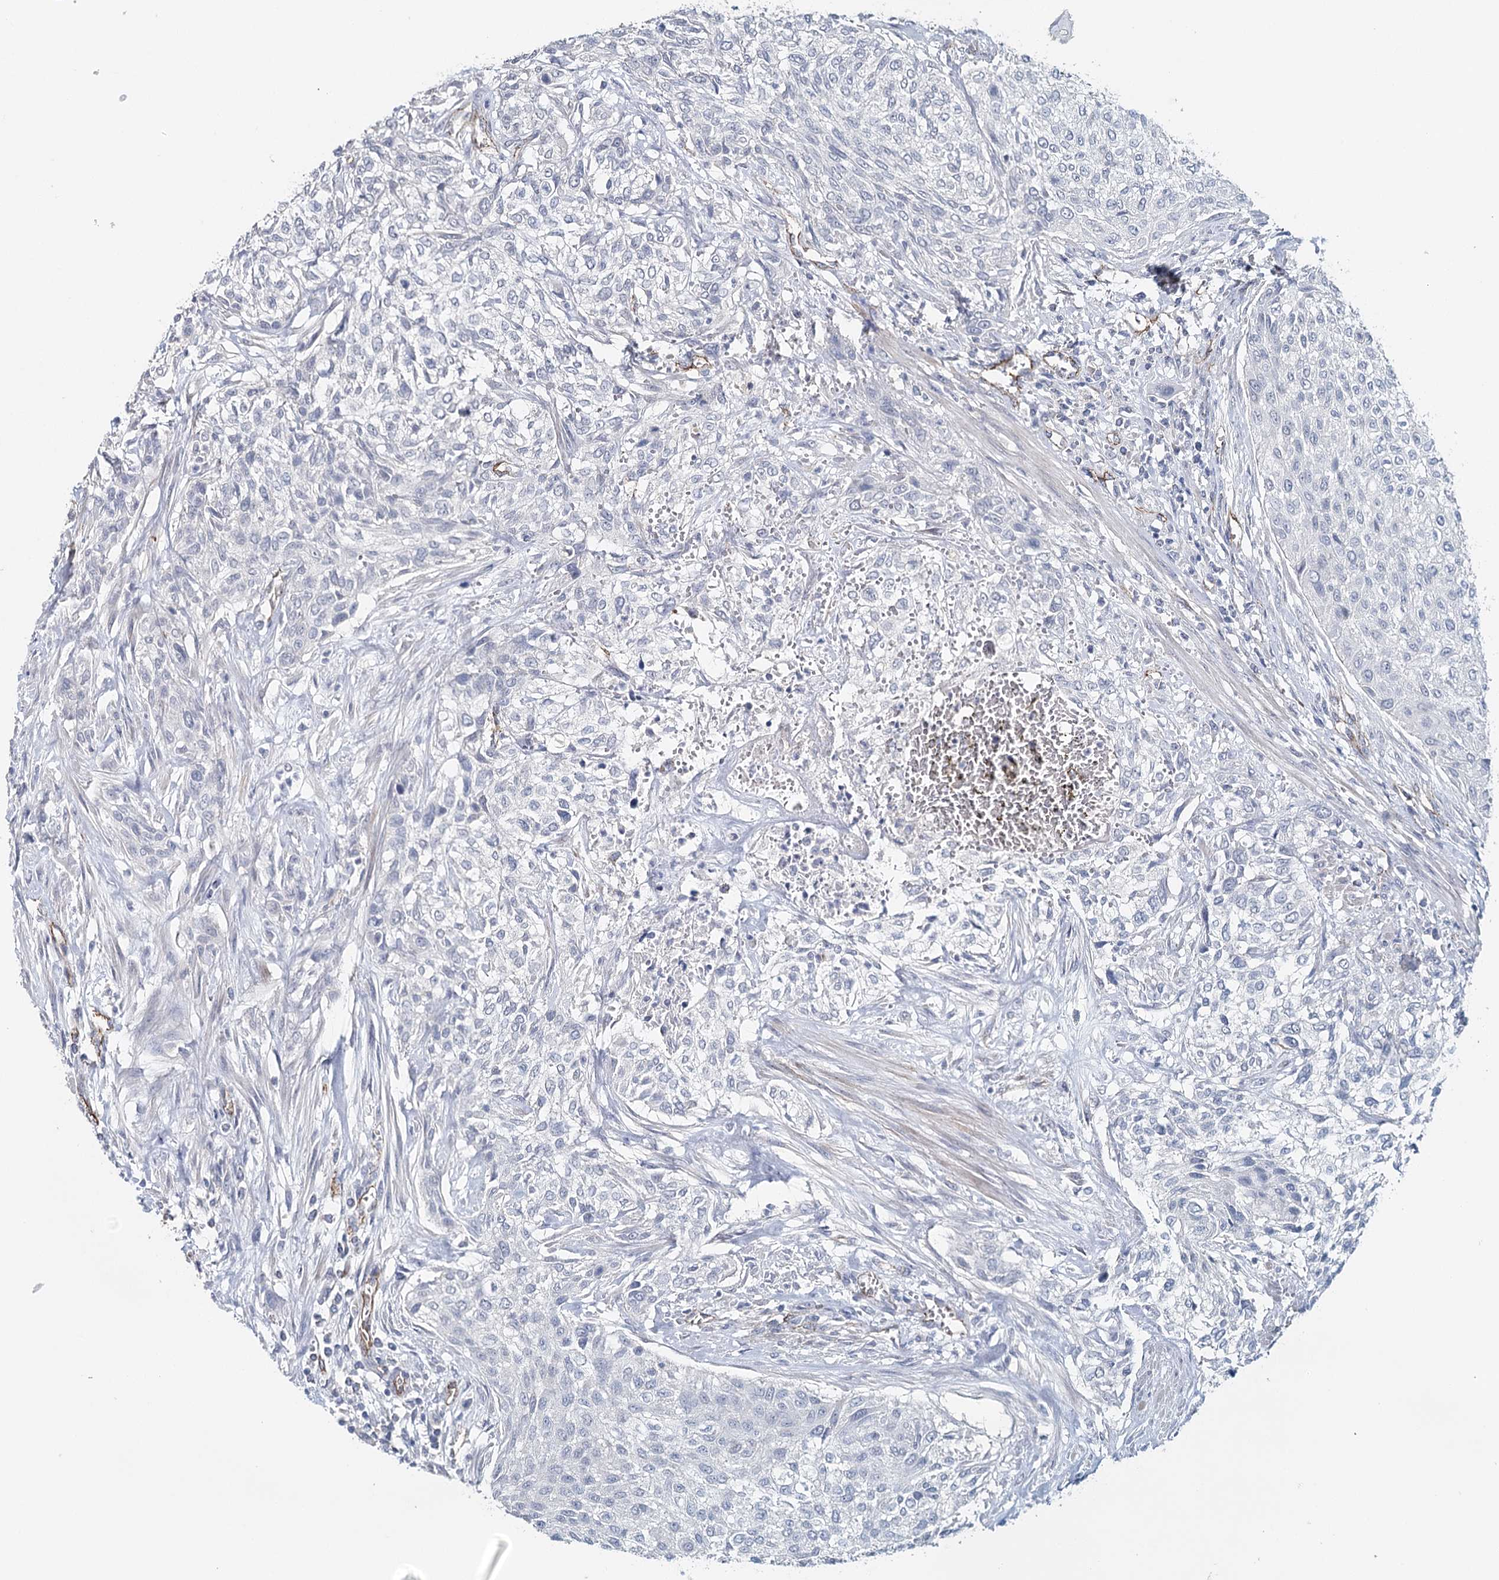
{"staining": {"intensity": "negative", "quantity": "none", "location": "none"}, "tissue": "urothelial cancer", "cell_type": "Tumor cells", "image_type": "cancer", "snomed": [{"axis": "morphology", "description": "Normal tissue, NOS"}, {"axis": "morphology", "description": "Urothelial carcinoma, NOS"}, {"axis": "topography", "description": "Urinary bladder"}, {"axis": "topography", "description": "Peripheral nerve tissue"}], "caption": "The micrograph exhibits no significant expression in tumor cells of urothelial cancer.", "gene": "SYNPO", "patient": {"sex": "male", "age": 35}}